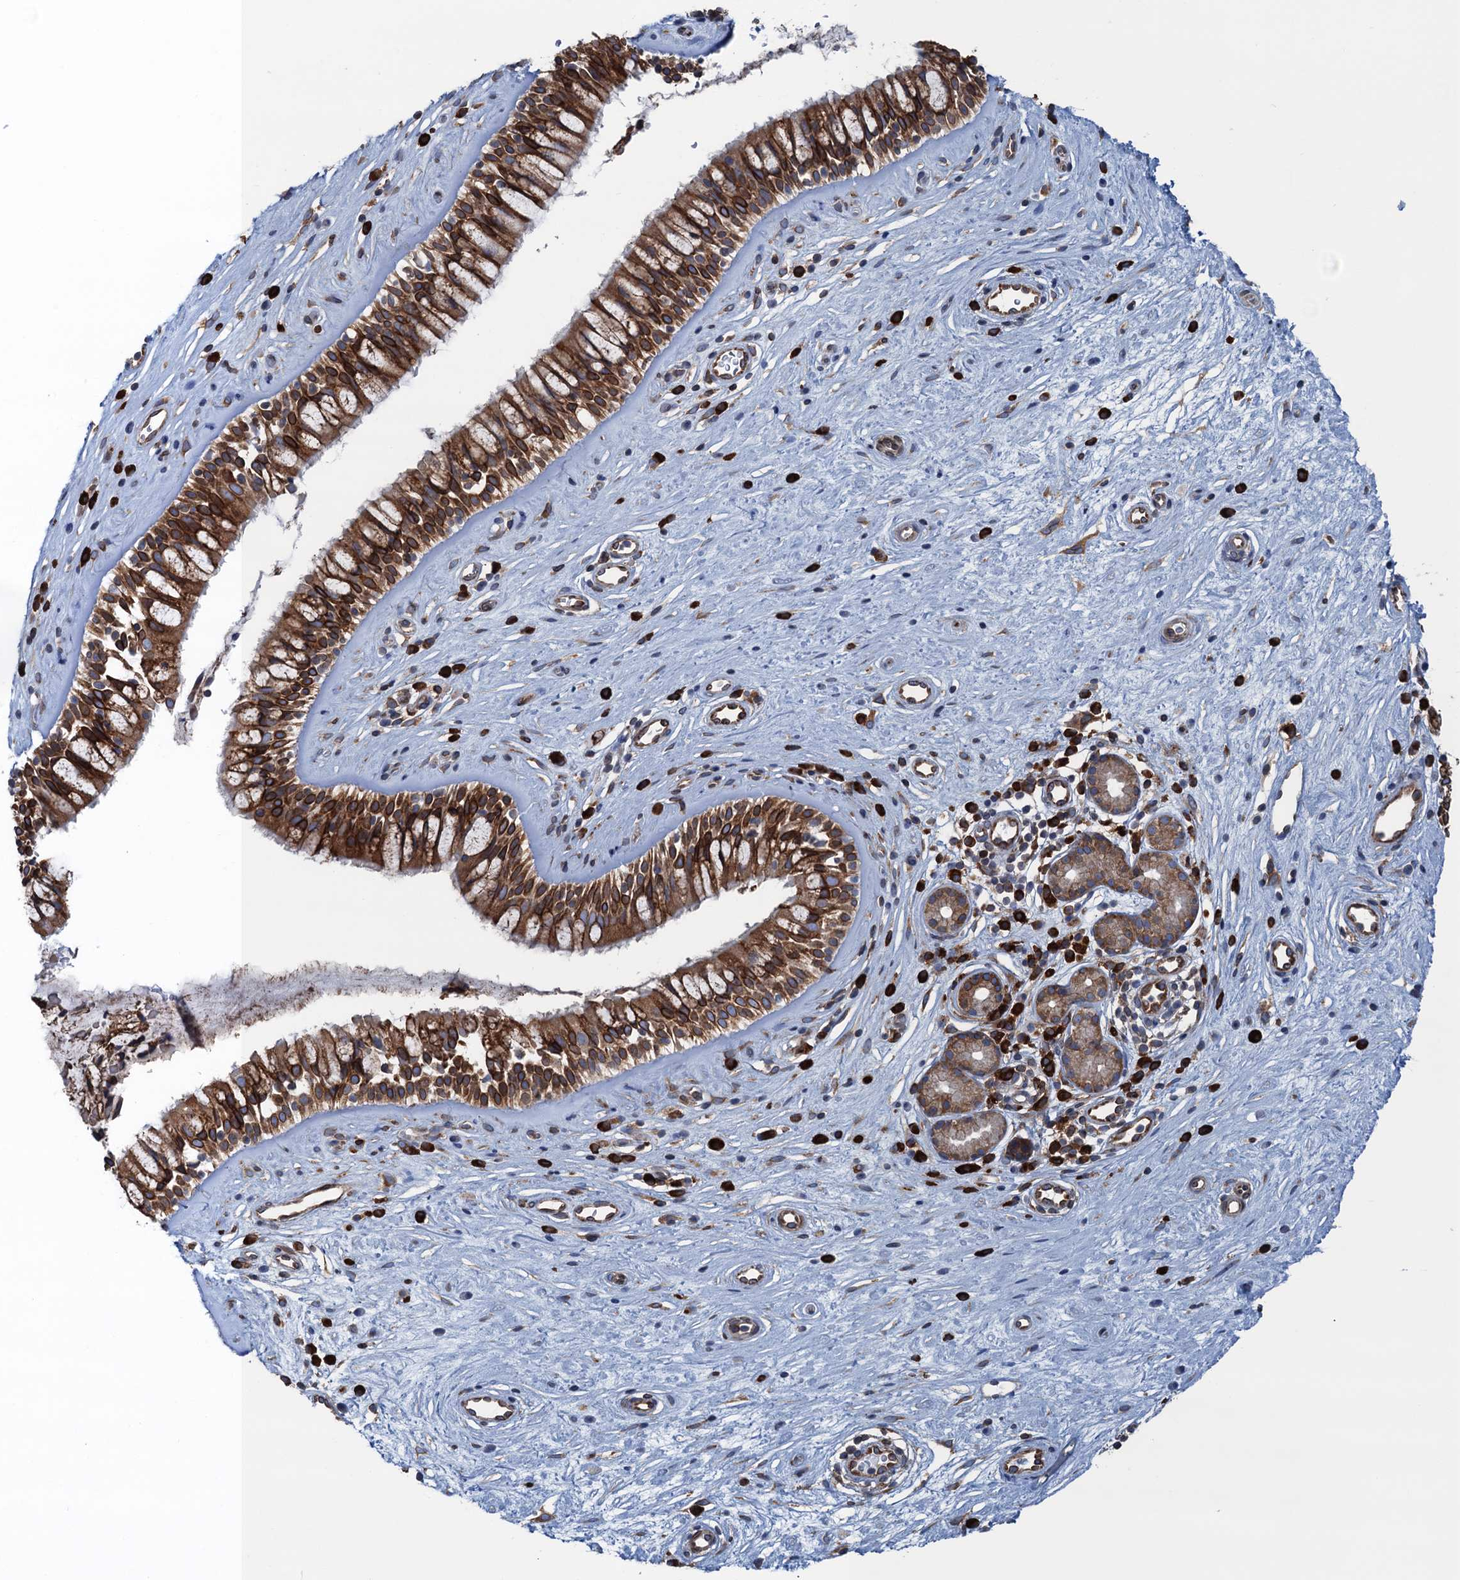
{"staining": {"intensity": "strong", "quantity": ">75%", "location": "cytoplasmic/membranous"}, "tissue": "nasopharynx", "cell_type": "Respiratory epithelial cells", "image_type": "normal", "snomed": [{"axis": "morphology", "description": "Normal tissue, NOS"}, {"axis": "topography", "description": "Nasopharynx"}], "caption": "Nasopharynx stained with immunohistochemistry (IHC) reveals strong cytoplasmic/membranous positivity in about >75% of respiratory epithelial cells. Nuclei are stained in blue.", "gene": "TMEM205", "patient": {"sex": "male", "age": 32}}